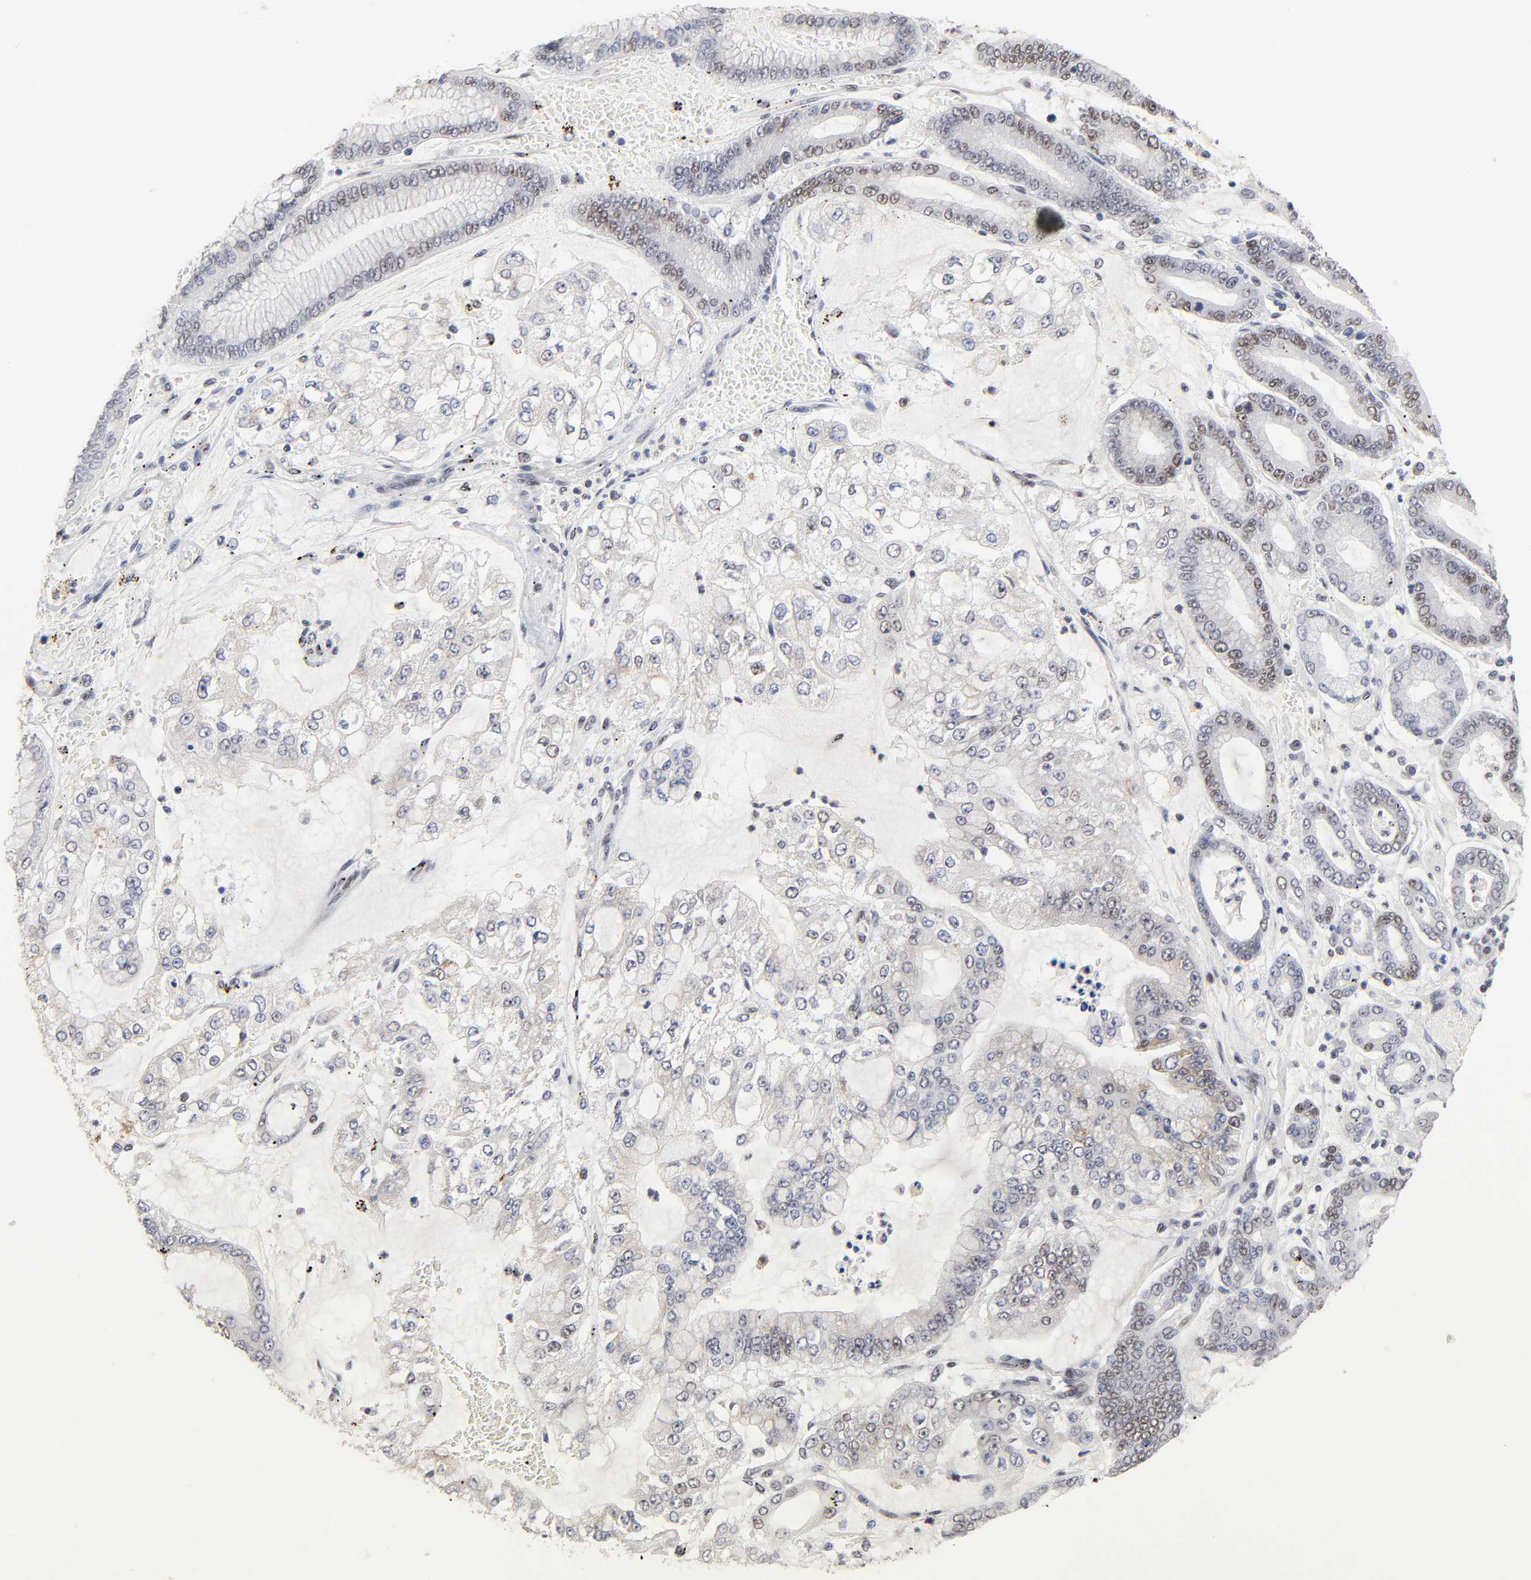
{"staining": {"intensity": "weak", "quantity": "<25%", "location": "nuclear"}, "tissue": "stomach cancer", "cell_type": "Tumor cells", "image_type": "cancer", "snomed": [{"axis": "morphology", "description": "Normal tissue, NOS"}, {"axis": "morphology", "description": "Adenocarcinoma, NOS"}, {"axis": "topography", "description": "Stomach, upper"}, {"axis": "topography", "description": "Stomach"}], "caption": "Protein analysis of stomach cancer (adenocarcinoma) demonstrates no significant staining in tumor cells.", "gene": "TRIM33", "patient": {"sex": "male", "age": 76}}